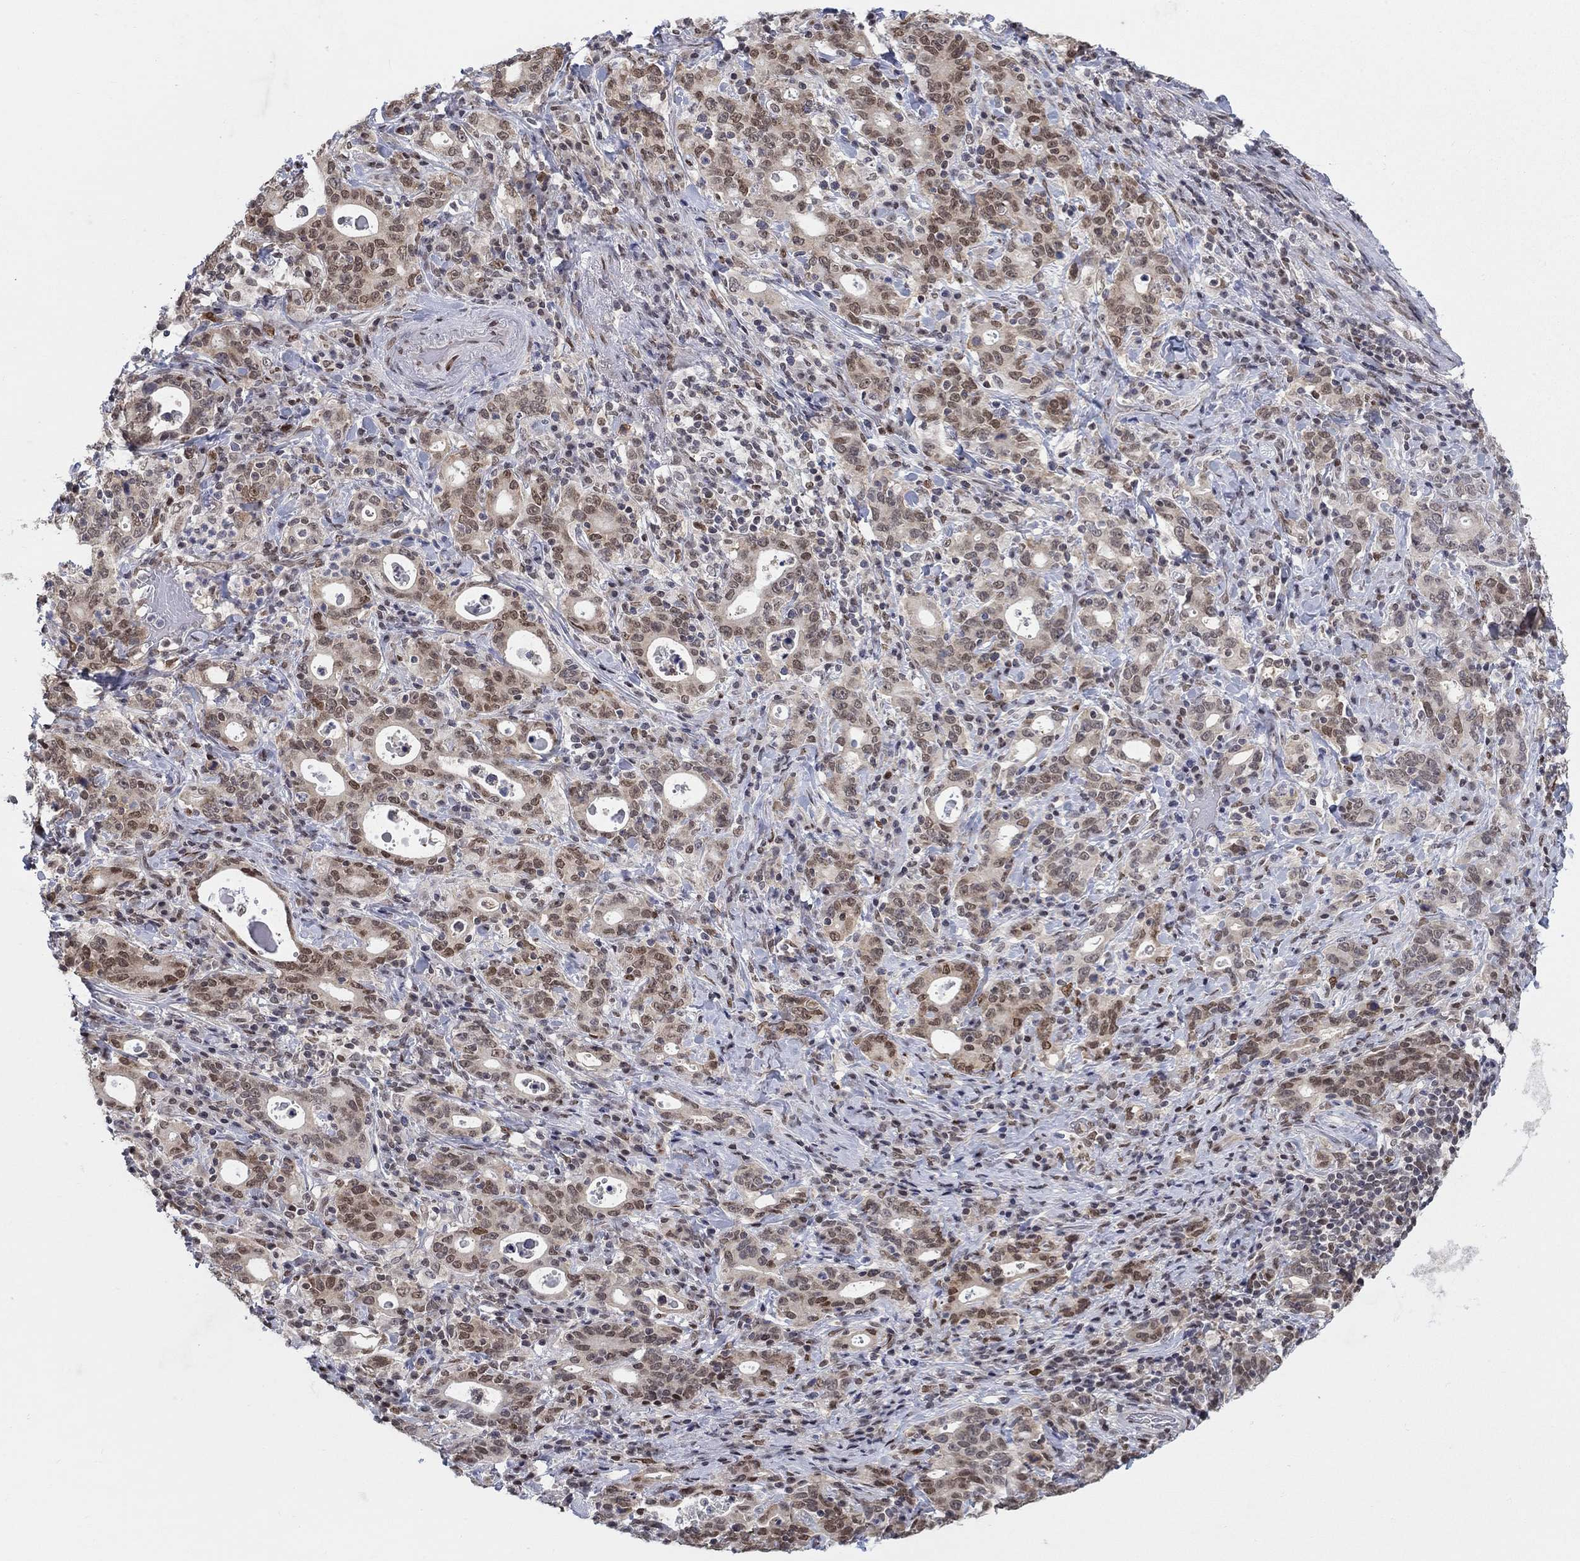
{"staining": {"intensity": "moderate", "quantity": "25%-75%", "location": "nuclear"}, "tissue": "stomach cancer", "cell_type": "Tumor cells", "image_type": "cancer", "snomed": [{"axis": "morphology", "description": "Adenocarcinoma, NOS"}, {"axis": "topography", "description": "Stomach"}], "caption": "IHC staining of adenocarcinoma (stomach), which reveals medium levels of moderate nuclear staining in approximately 25%-75% of tumor cells indicating moderate nuclear protein expression. The staining was performed using DAB (3,3'-diaminobenzidine) (brown) for protein detection and nuclei were counterstained in hematoxylin (blue).", "gene": "CENPE", "patient": {"sex": "male", "age": 79}}